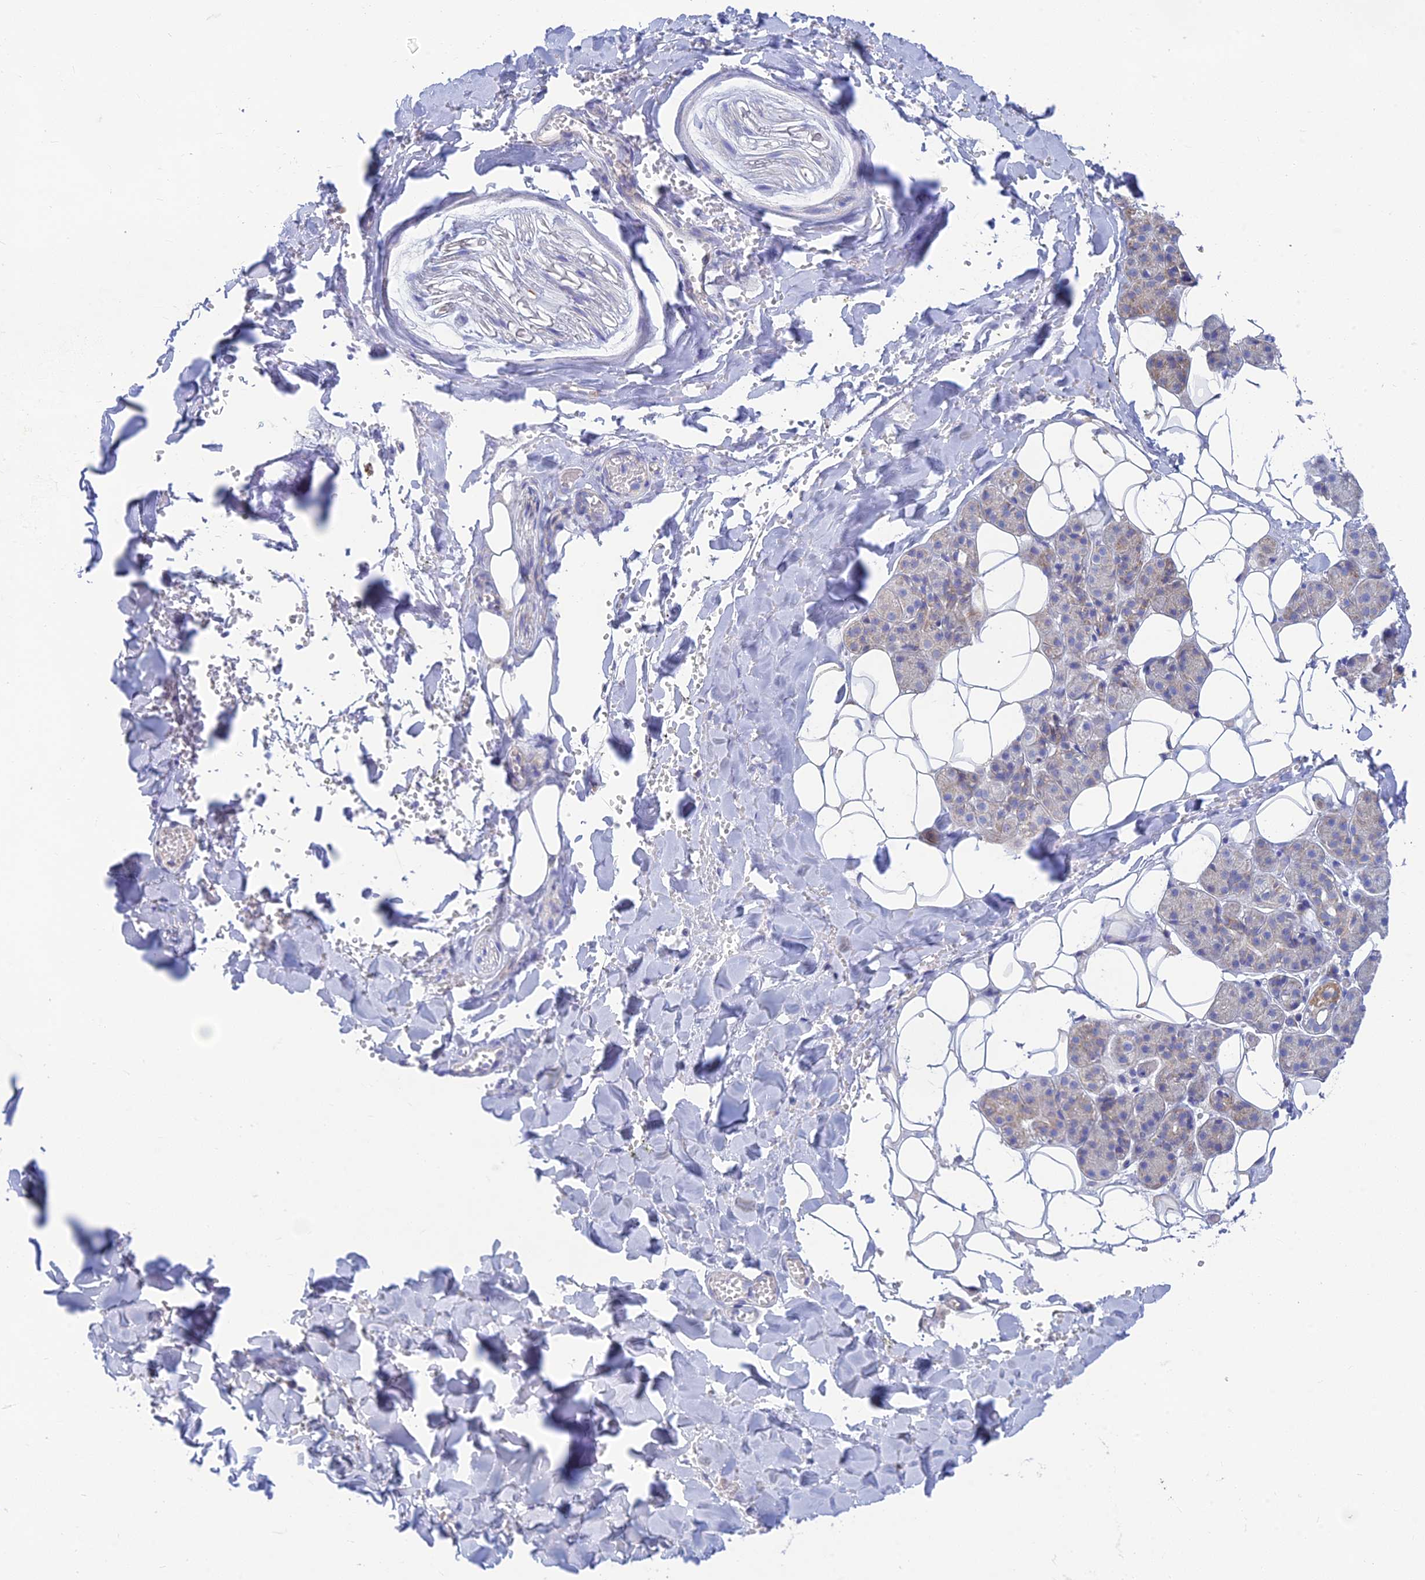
{"staining": {"intensity": "negative", "quantity": "none", "location": "none"}, "tissue": "salivary gland", "cell_type": "Glandular cells", "image_type": "normal", "snomed": [{"axis": "morphology", "description": "Normal tissue, NOS"}, {"axis": "topography", "description": "Salivary gland"}], "caption": "Protein analysis of normal salivary gland demonstrates no significant staining in glandular cells.", "gene": "TMEM30B", "patient": {"sex": "female", "age": 33}}